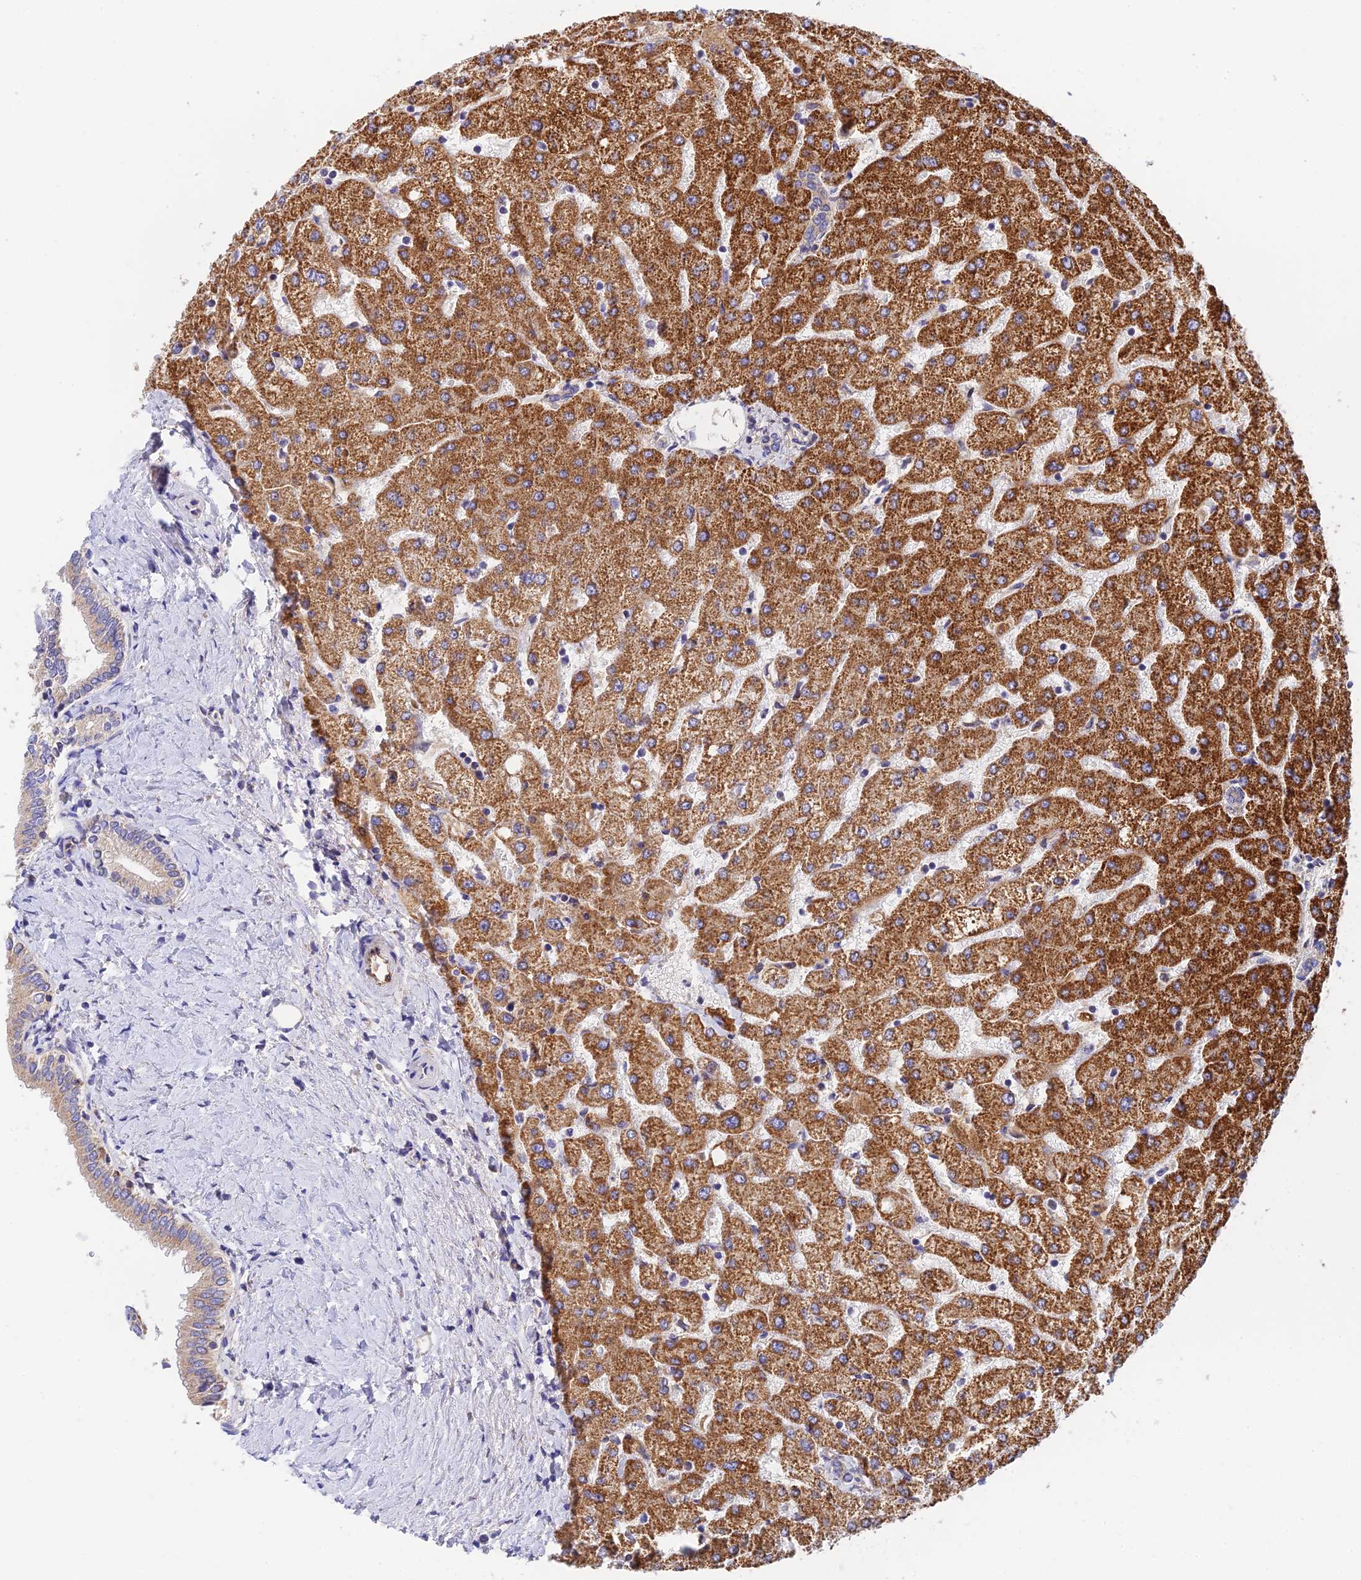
{"staining": {"intensity": "negative", "quantity": "none", "location": "none"}, "tissue": "liver", "cell_type": "Cholangiocytes", "image_type": "normal", "snomed": [{"axis": "morphology", "description": "Normal tissue, NOS"}, {"axis": "topography", "description": "Liver"}], "caption": "Image shows no protein positivity in cholangiocytes of unremarkable liver.", "gene": "RANBP6", "patient": {"sex": "female", "age": 54}}